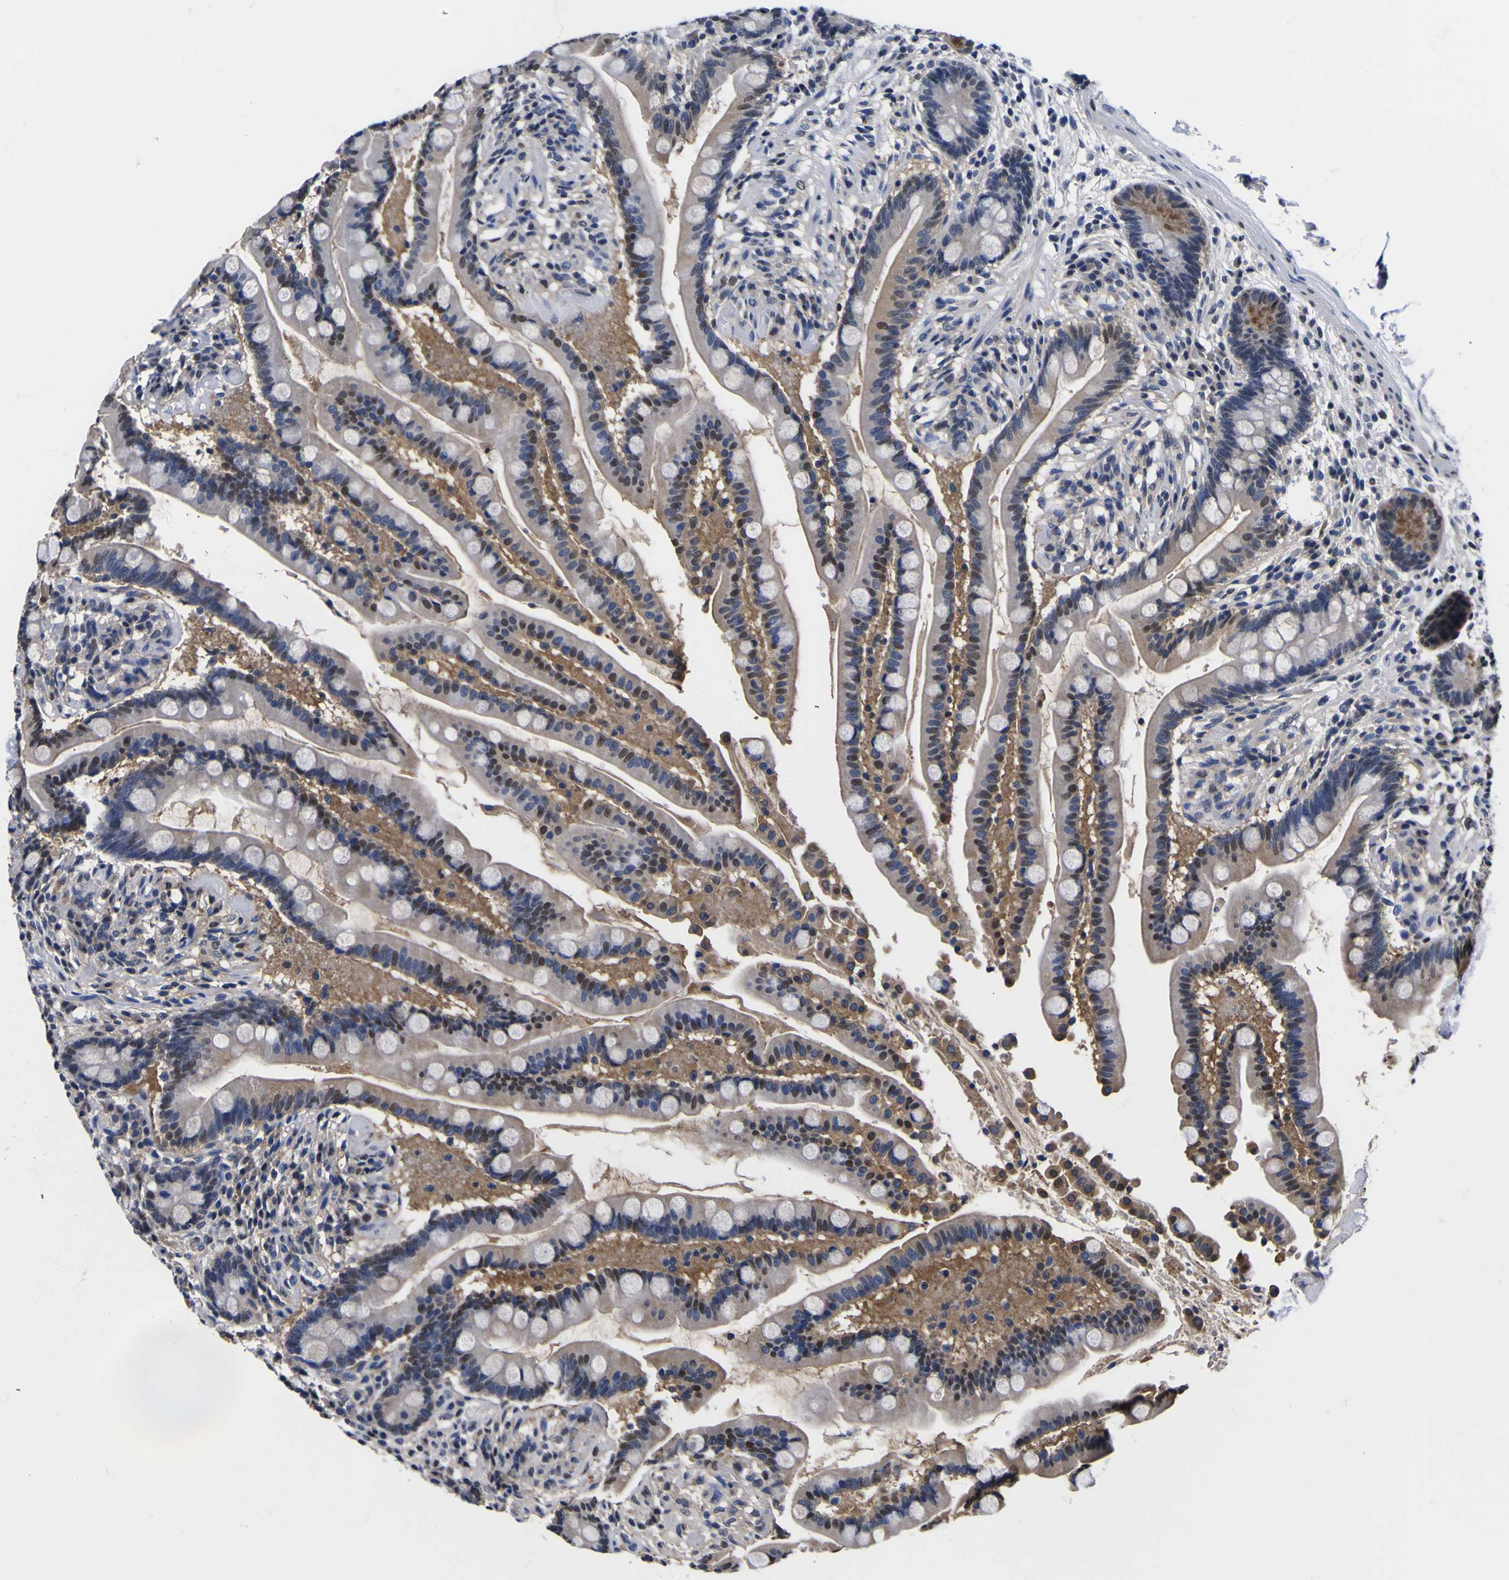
{"staining": {"intensity": "negative", "quantity": "none", "location": "none"}, "tissue": "colon", "cell_type": "Endothelial cells", "image_type": "normal", "snomed": [{"axis": "morphology", "description": "Normal tissue, NOS"}, {"axis": "topography", "description": "Colon"}], "caption": "The image exhibits no significant expression in endothelial cells of colon.", "gene": "FAM110B", "patient": {"sex": "male", "age": 73}}